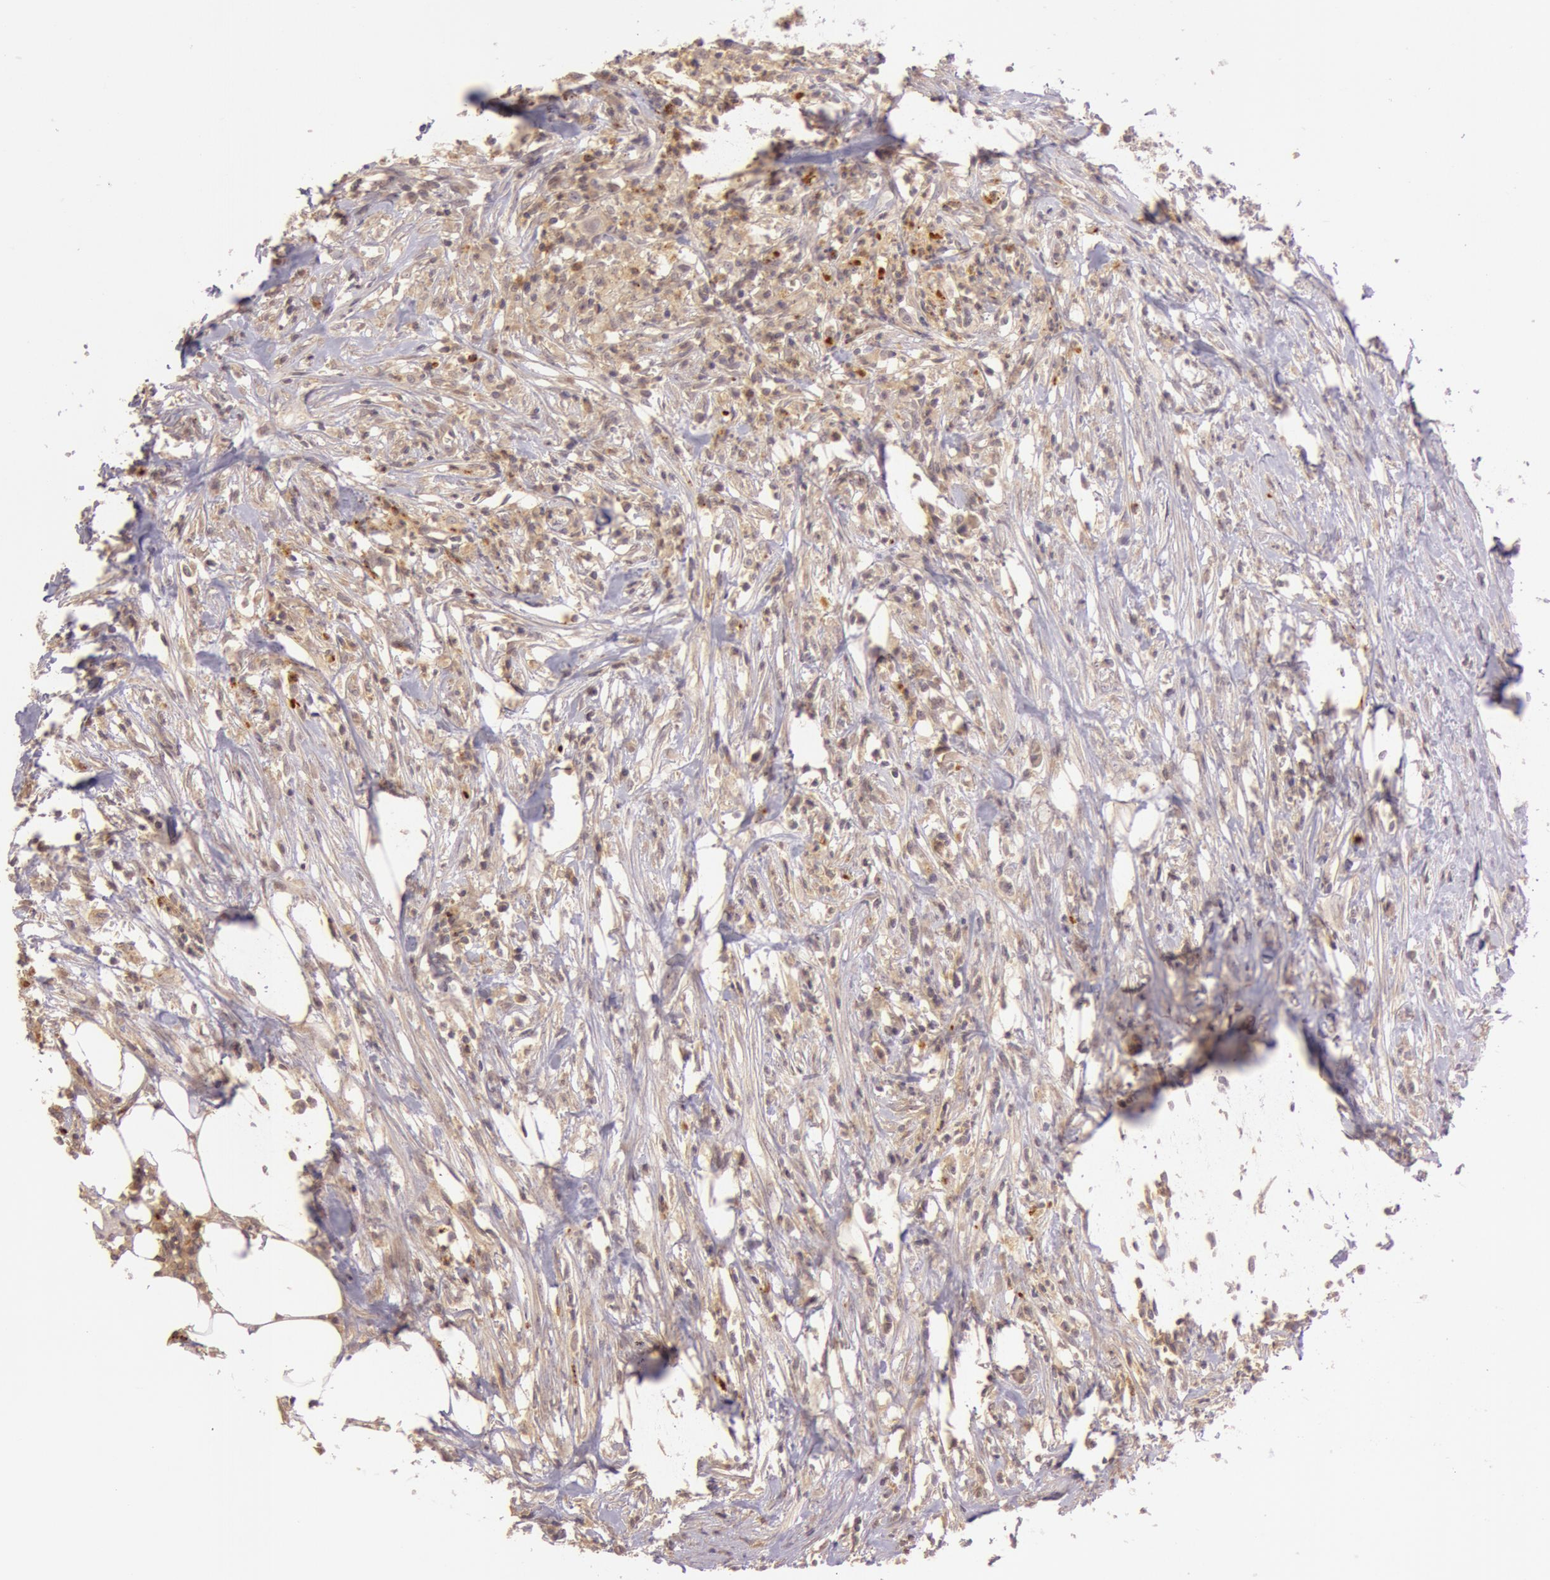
{"staining": {"intensity": "weak", "quantity": ">75%", "location": "cytoplasmic/membranous"}, "tissue": "colorectal cancer", "cell_type": "Tumor cells", "image_type": "cancer", "snomed": [{"axis": "morphology", "description": "Adenocarcinoma, NOS"}, {"axis": "topography", "description": "Colon"}], "caption": "DAB immunohistochemical staining of human colorectal adenocarcinoma demonstrates weak cytoplasmic/membranous protein staining in approximately >75% of tumor cells.", "gene": "ATG2B", "patient": {"sex": "male", "age": 55}}